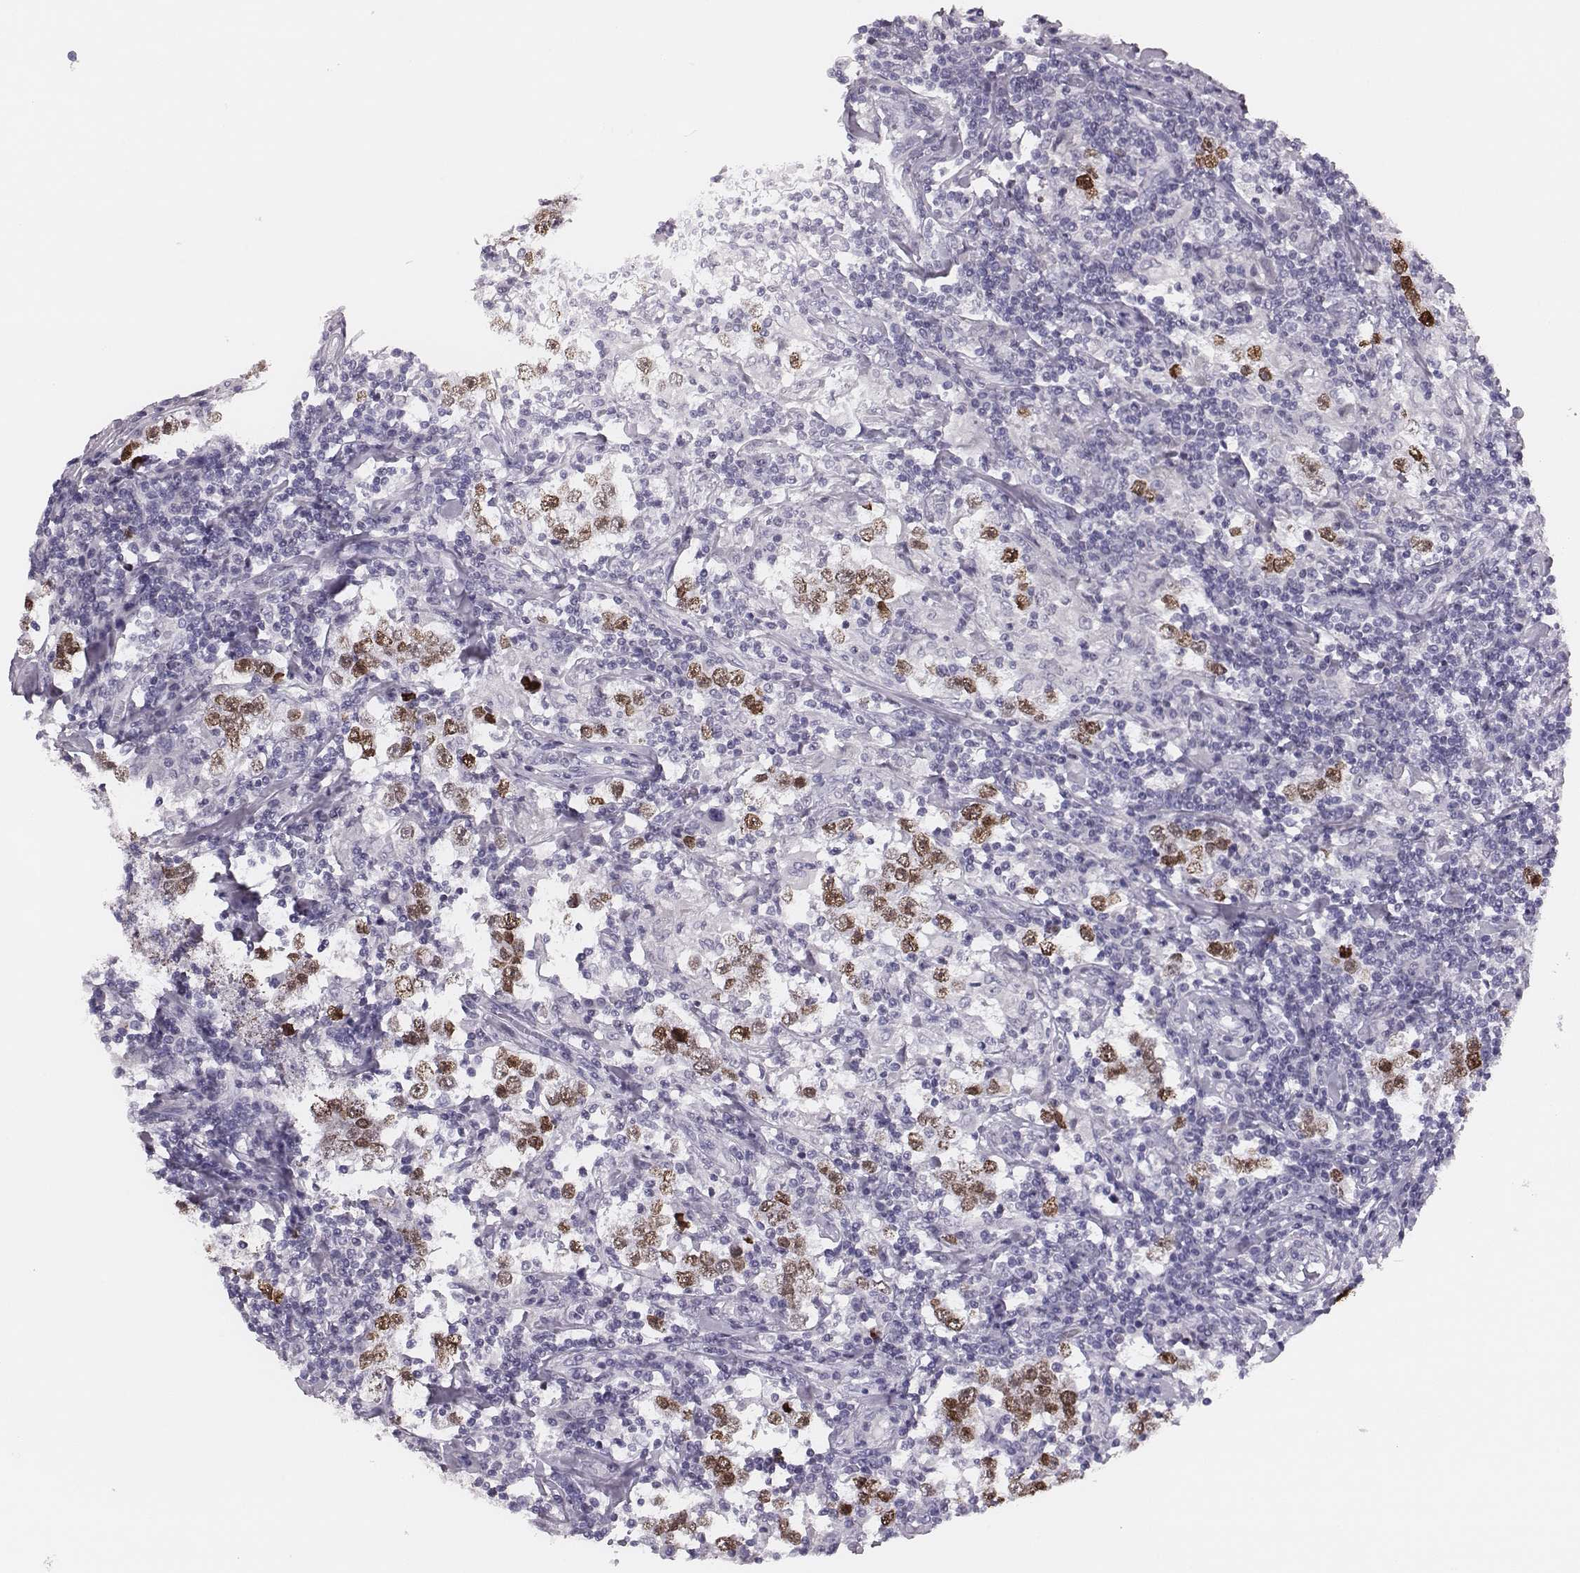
{"staining": {"intensity": "moderate", "quantity": ">75%", "location": "nuclear"}, "tissue": "testis cancer", "cell_type": "Tumor cells", "image_type": "cancer", "snomed": [{"axis": "morphology", "description": "Seminoma, NOS"}, {"axis": "morphology", "description": "Carcinoma, Embryonal, NOS"}, {"axis": "topography", "description": "Testis"}], "caption": "Human seminoma (testis) stained for a protein (brown) displays moderate nuclear positive staining in approximately >75% of tumor cells.", "gene": "H1-6", "patient": {"sex": "male", "age": 41}}